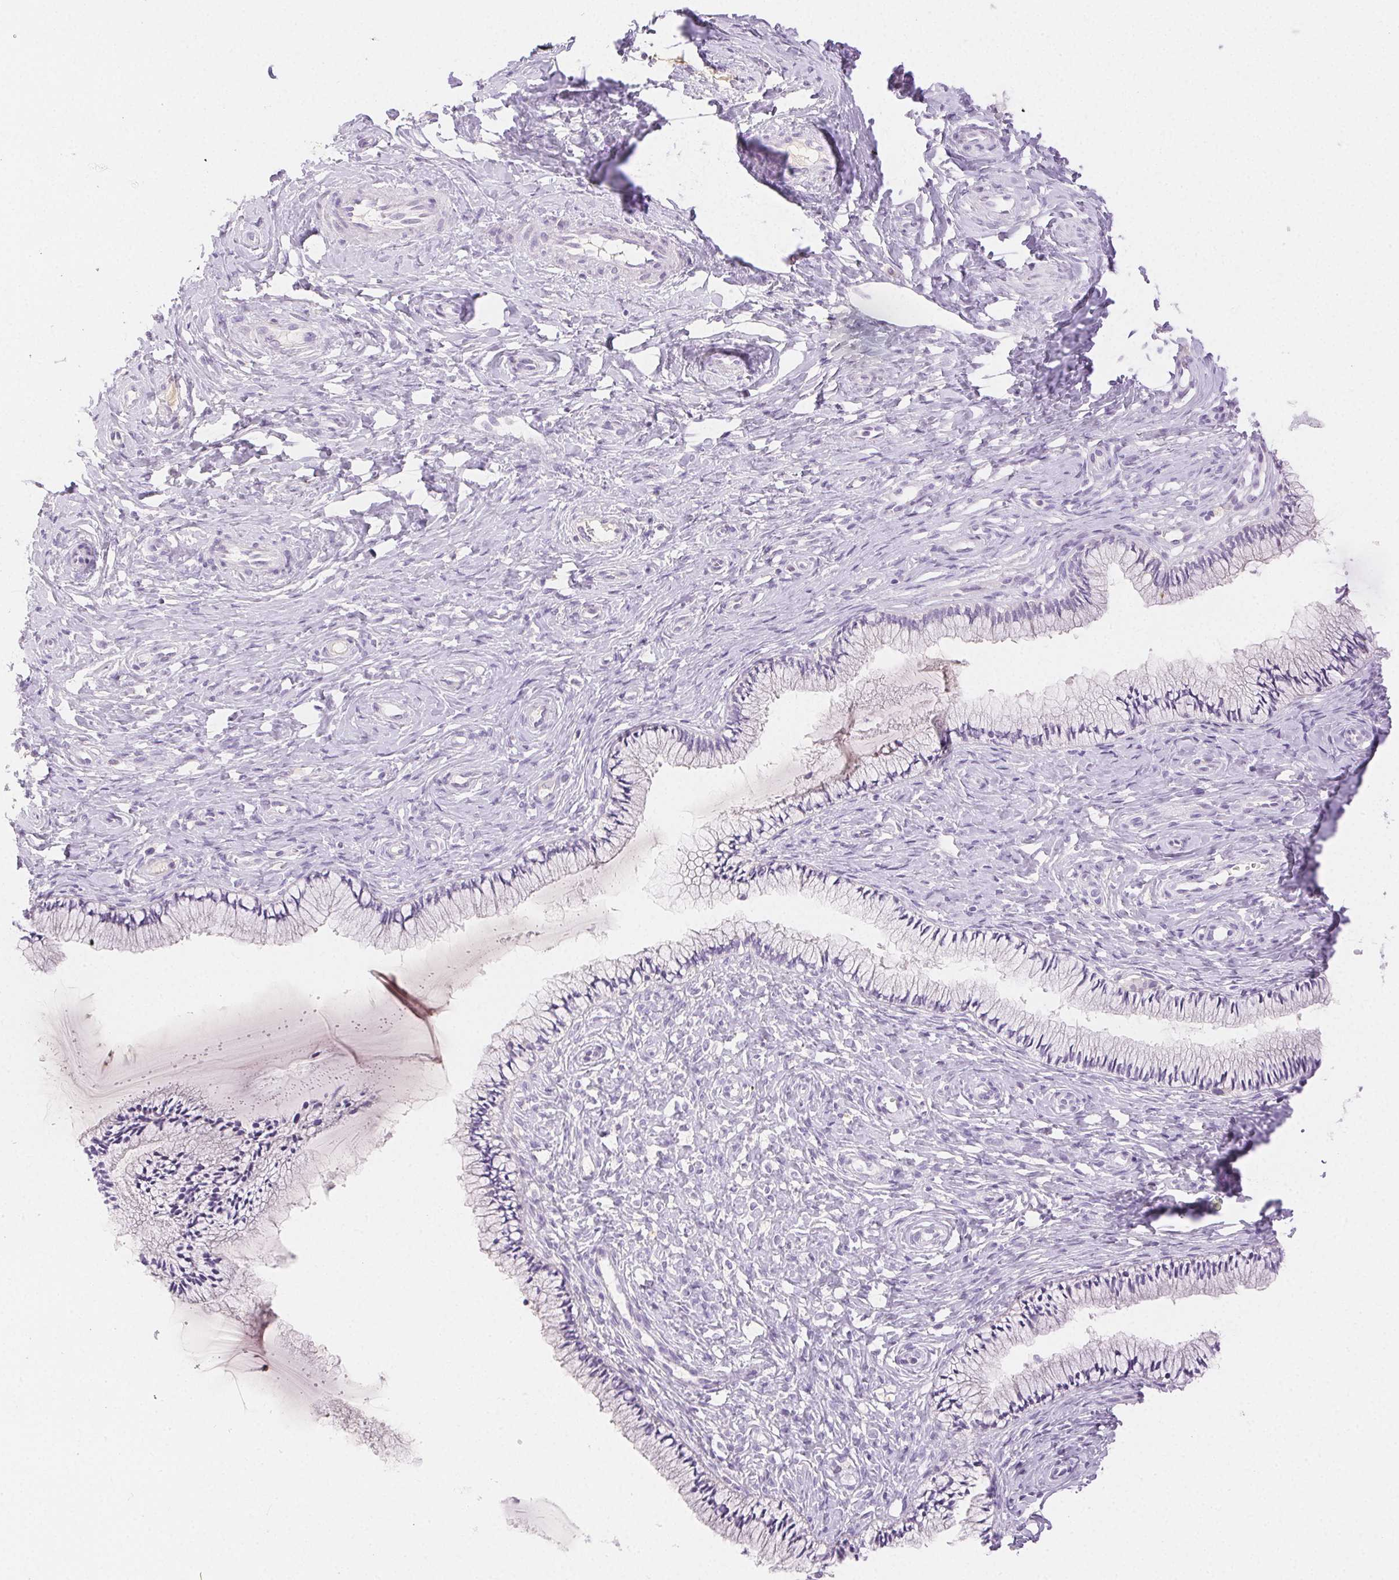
{"staining": {"intensity": "negative", "quantity": "none", "location": "none"}, "tissue": "cervix", "cell_type": "Glandular cells", "image_type": "normal", "snomed": [{"axis": "morphology", "description": "Normal tissue, NOS"}, {"axis": "topography", "description": "Cervix"}], "caption": "Protein analysis of normal cervix reveals no significant positivity in glandular cells. (Stains: DAB IHC with hematoxylin counter stain, Microscopy: brightfield microscopy at high magnification).", "gene": "SPACA4", "patient": {"sex": "female", "age": 37}}